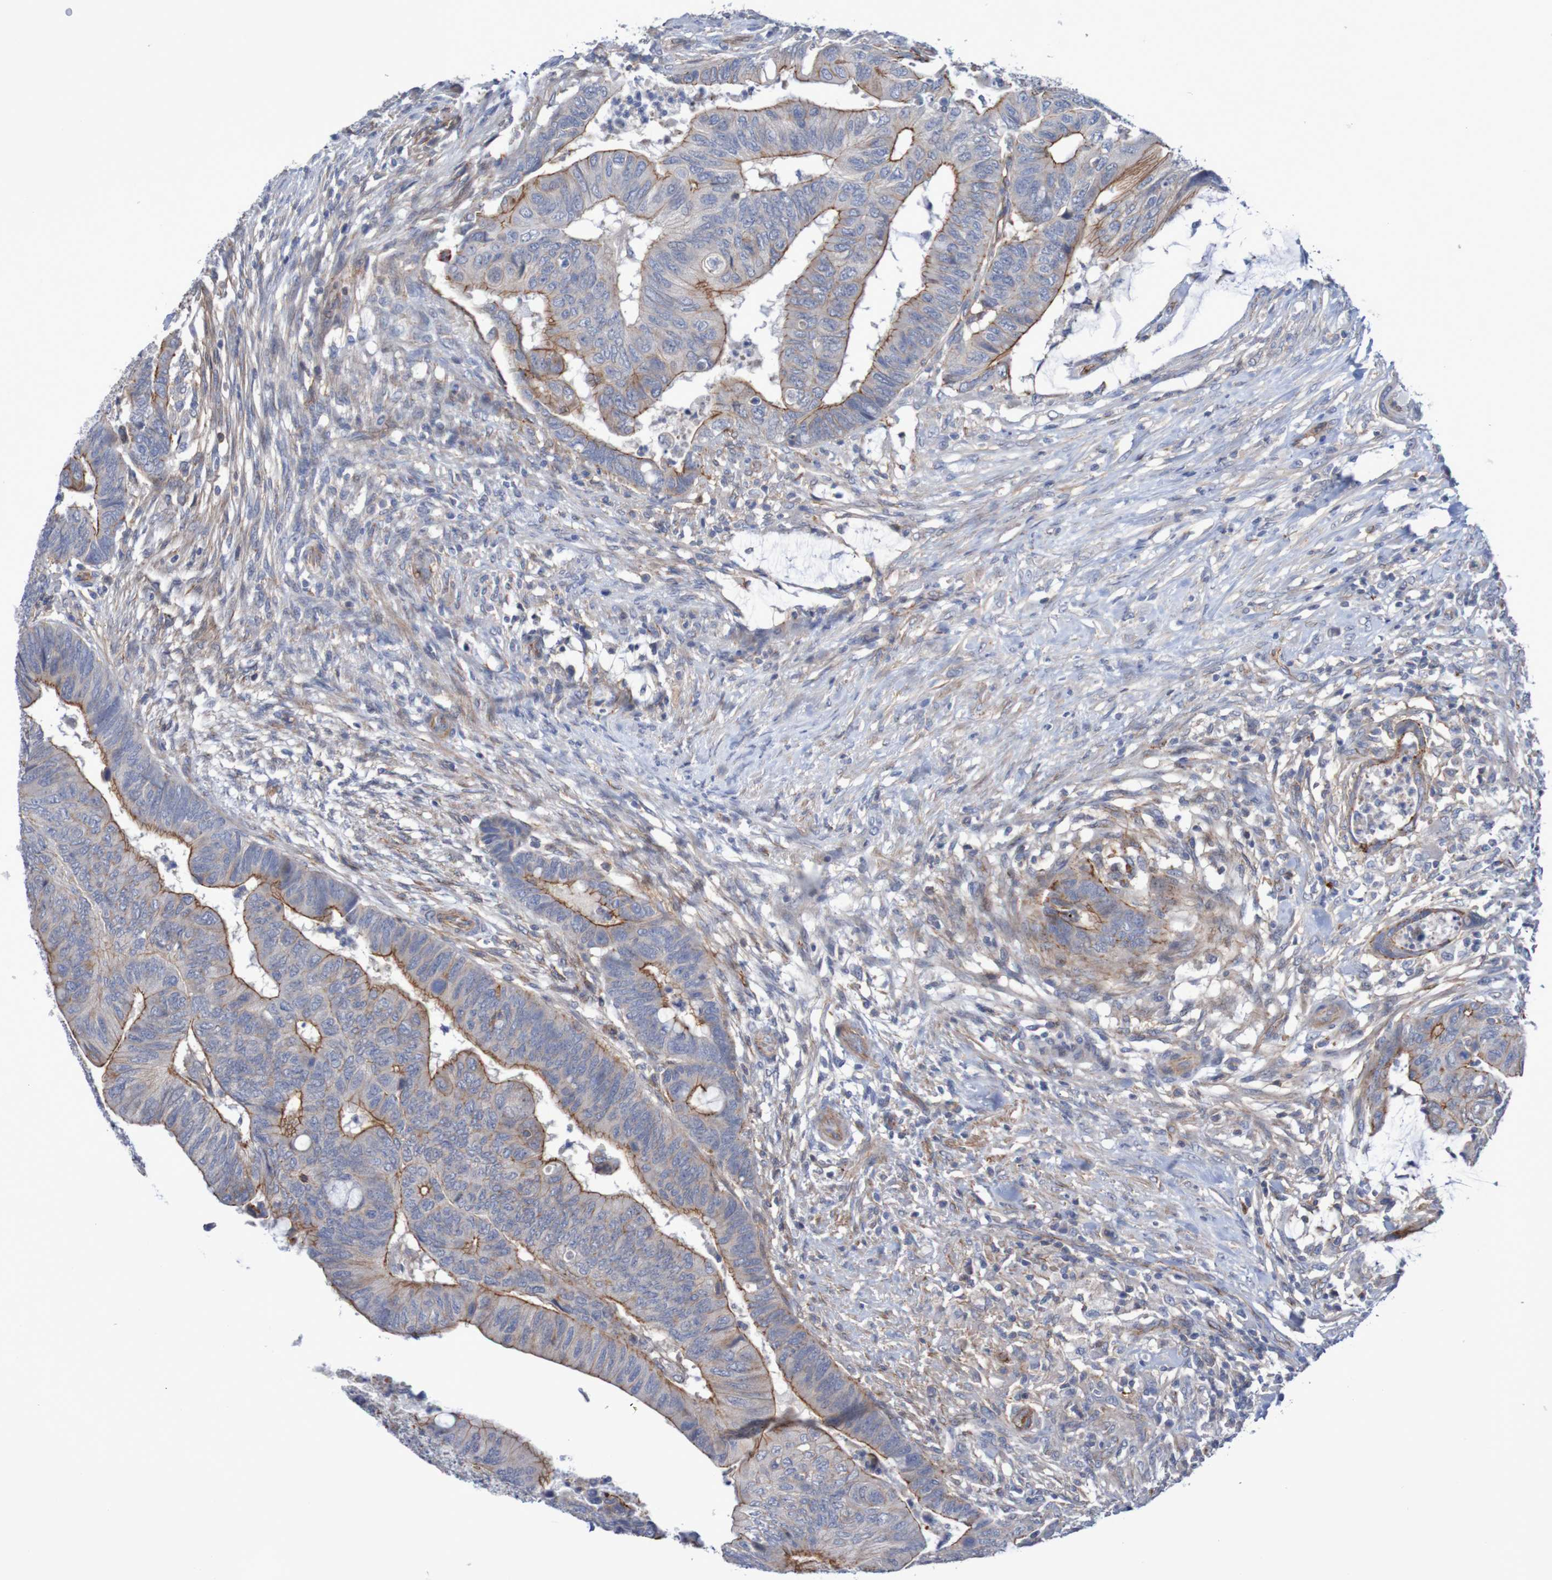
{"staining": {"intensity": "moderate", "quantity": "25%-75%", "location": "cytoplasmic/membranous"}, "tissue": "colorectal cancer", "cell_type": "Tumor cells", "image_type": "cancer", "snomed": [{"axis": "morphology", "description": "Normal tissue, NOS"}, {"axis": "morphology", "description": "Adenocarcinoma, NOS"}, {"axis": "topography", "description": "Rectum"}, {"axis": "topography", "description": "Peripheral nerve tissue"}], "caption": "This micrograph displays IHC staining of human adenocarcinoma (colorectal), with medium moderate cytoplasmic/membranous positivity in about 25%-75% of tumor cells.", "gene": "NECTIN2", "patient": {"sex": "male", "age": 92}}